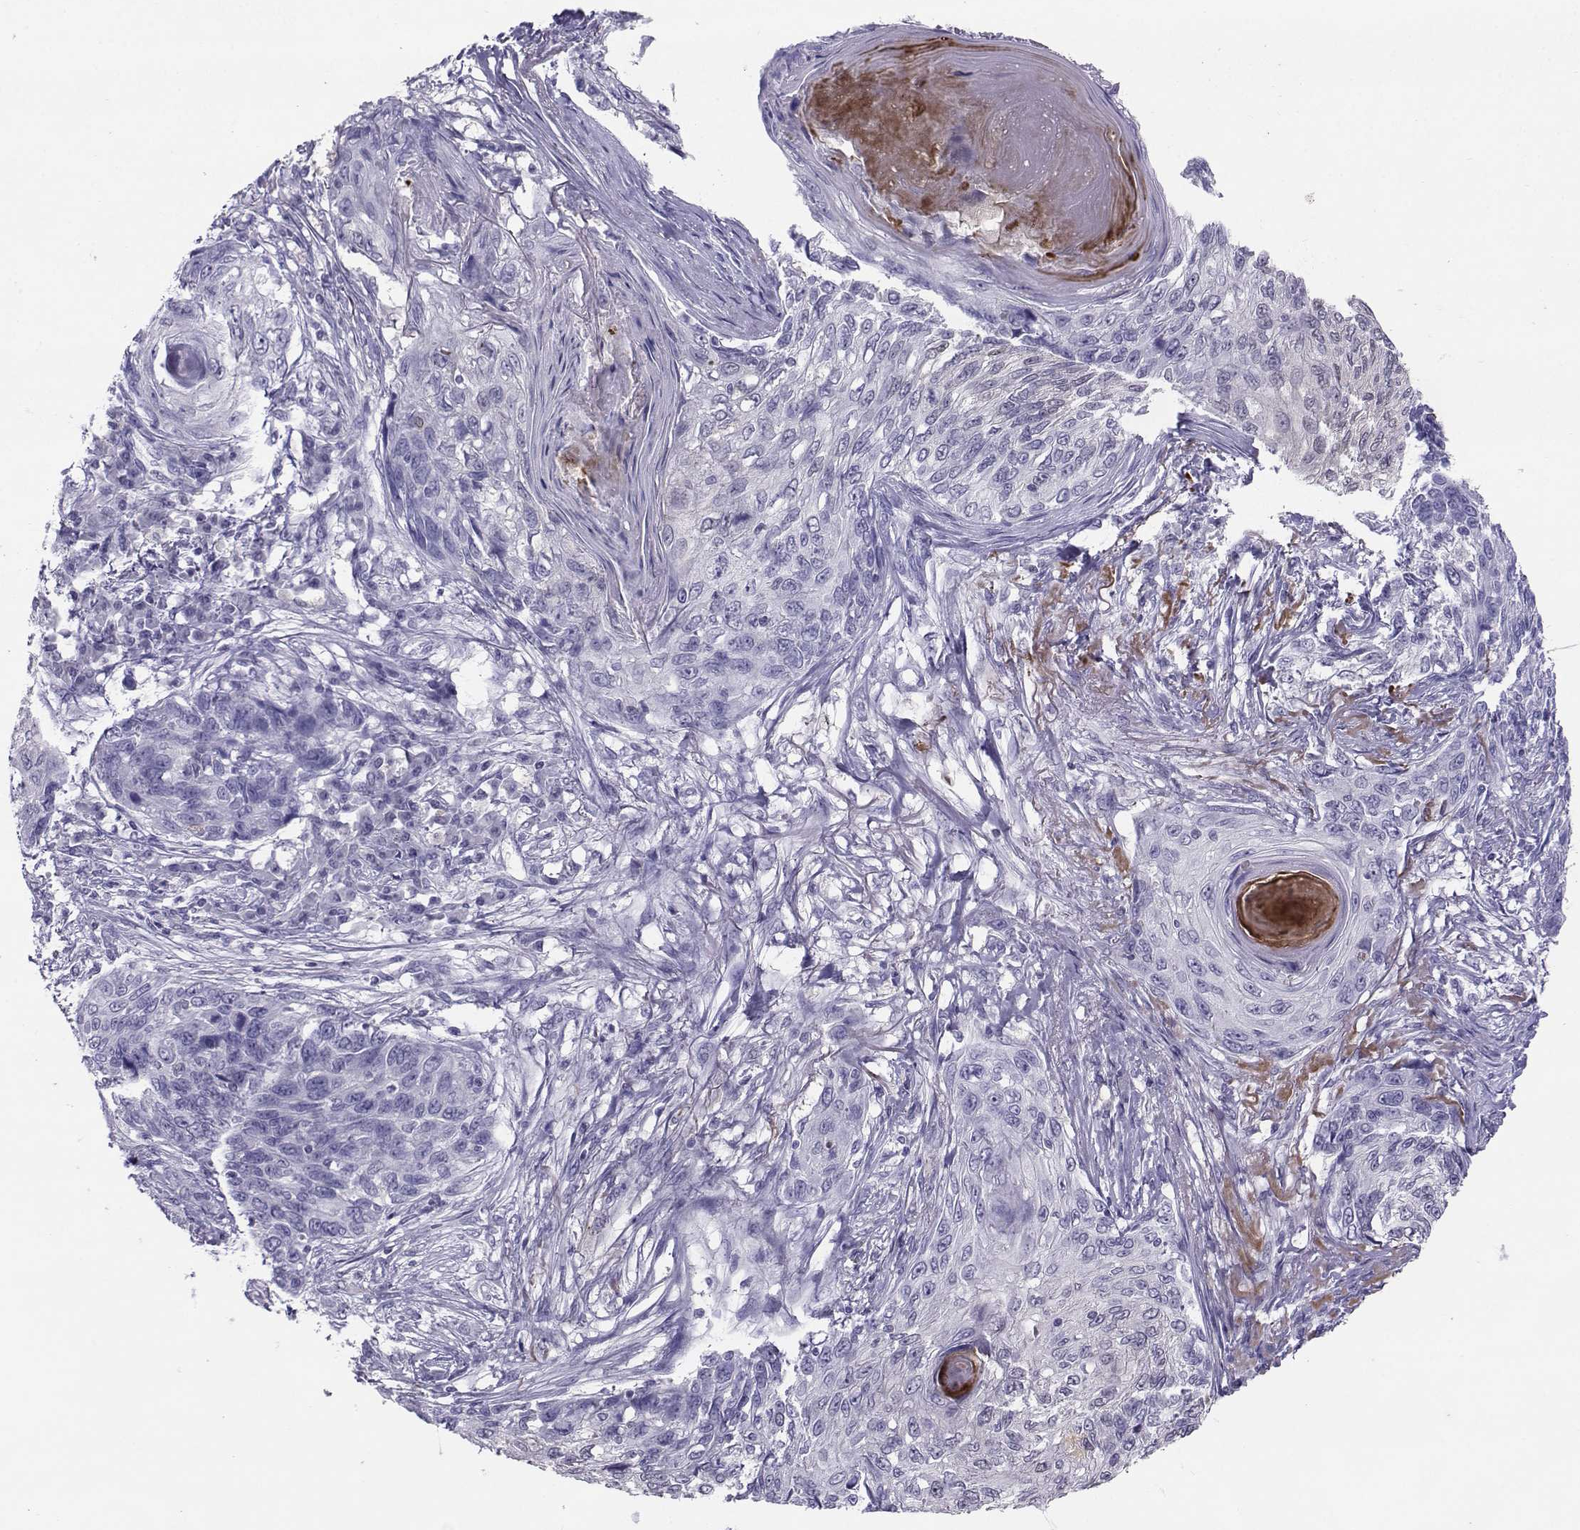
{"staining": {"intensity": "negative", "quantity": "none", "location": "none"}, "tissue": "skin cancer", "cell_type": "Tumor cells", "image_type": "cancer", "snomed": [{"axis": "morphology", "description": "Squamous cell carcinoma, NOS"}, {"axis": "topography", "description": "Skin"}], "caption": "The photomicrograph demonstrates no significant positivity in tumor cells of skin cancer.", "gene": "PGK1", "patient": {"sex": "male", "age": 92}}